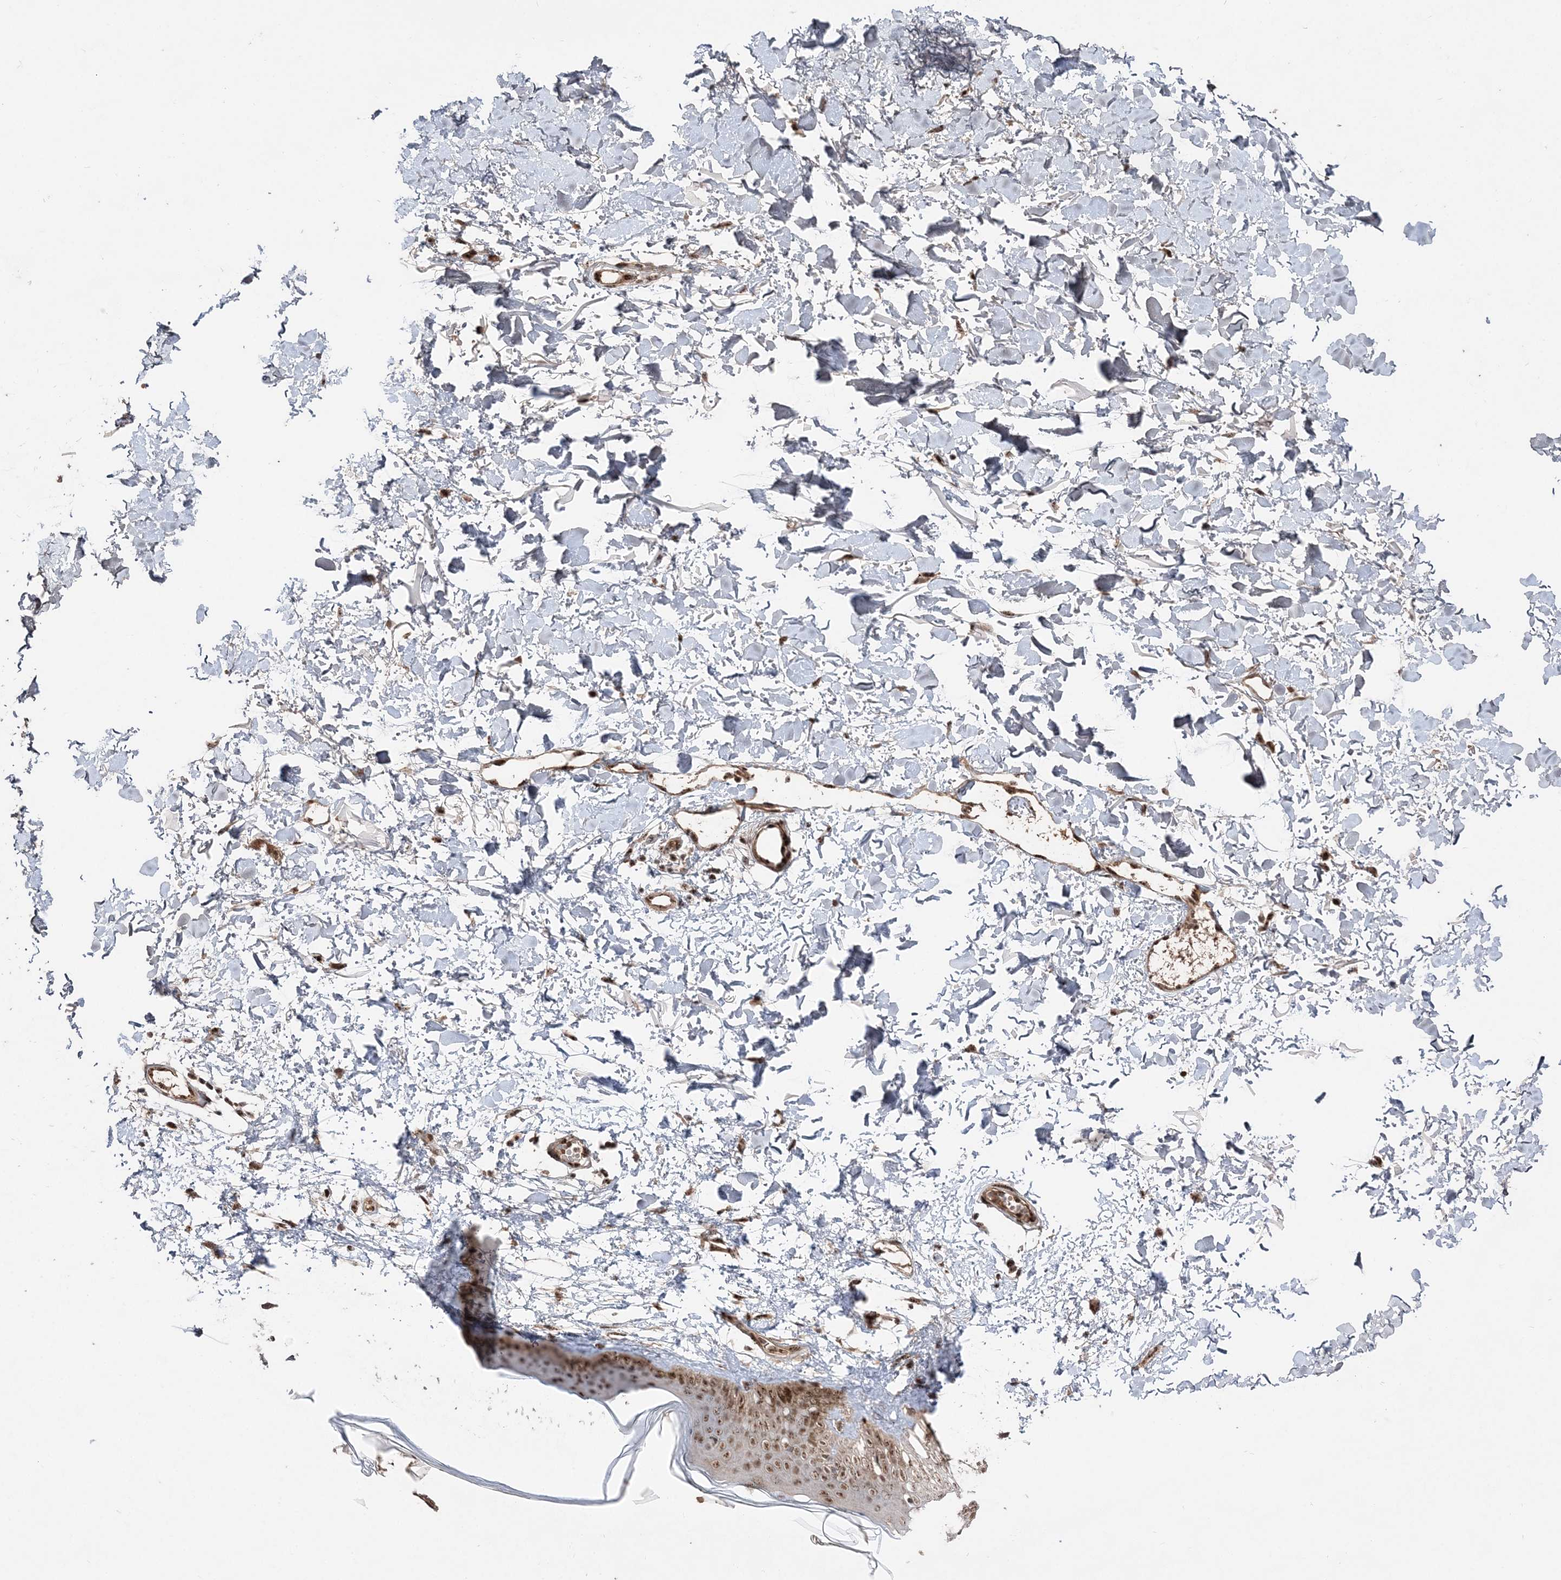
{"staining": {"intensity": "strong", "quantity": ">75%", "location": "cytoplasmic/membranous,nuclear"}, "tissue": "skin", "cell_type": "Fibroblasts", "image_type": "normal", "snomed": [{"axis": "morphology", "description": "Normal tissue, NOS"}, {"axis": "topography", "description": "Skin"}], "caption": "Protein expression by IHC demonstrates strong cytoplasmic/membranous,nuclear staining in about >75% of fibroblasts in normal skin.", "gene": "RBM17", "patient": {"sex": "female", "age": 58}}